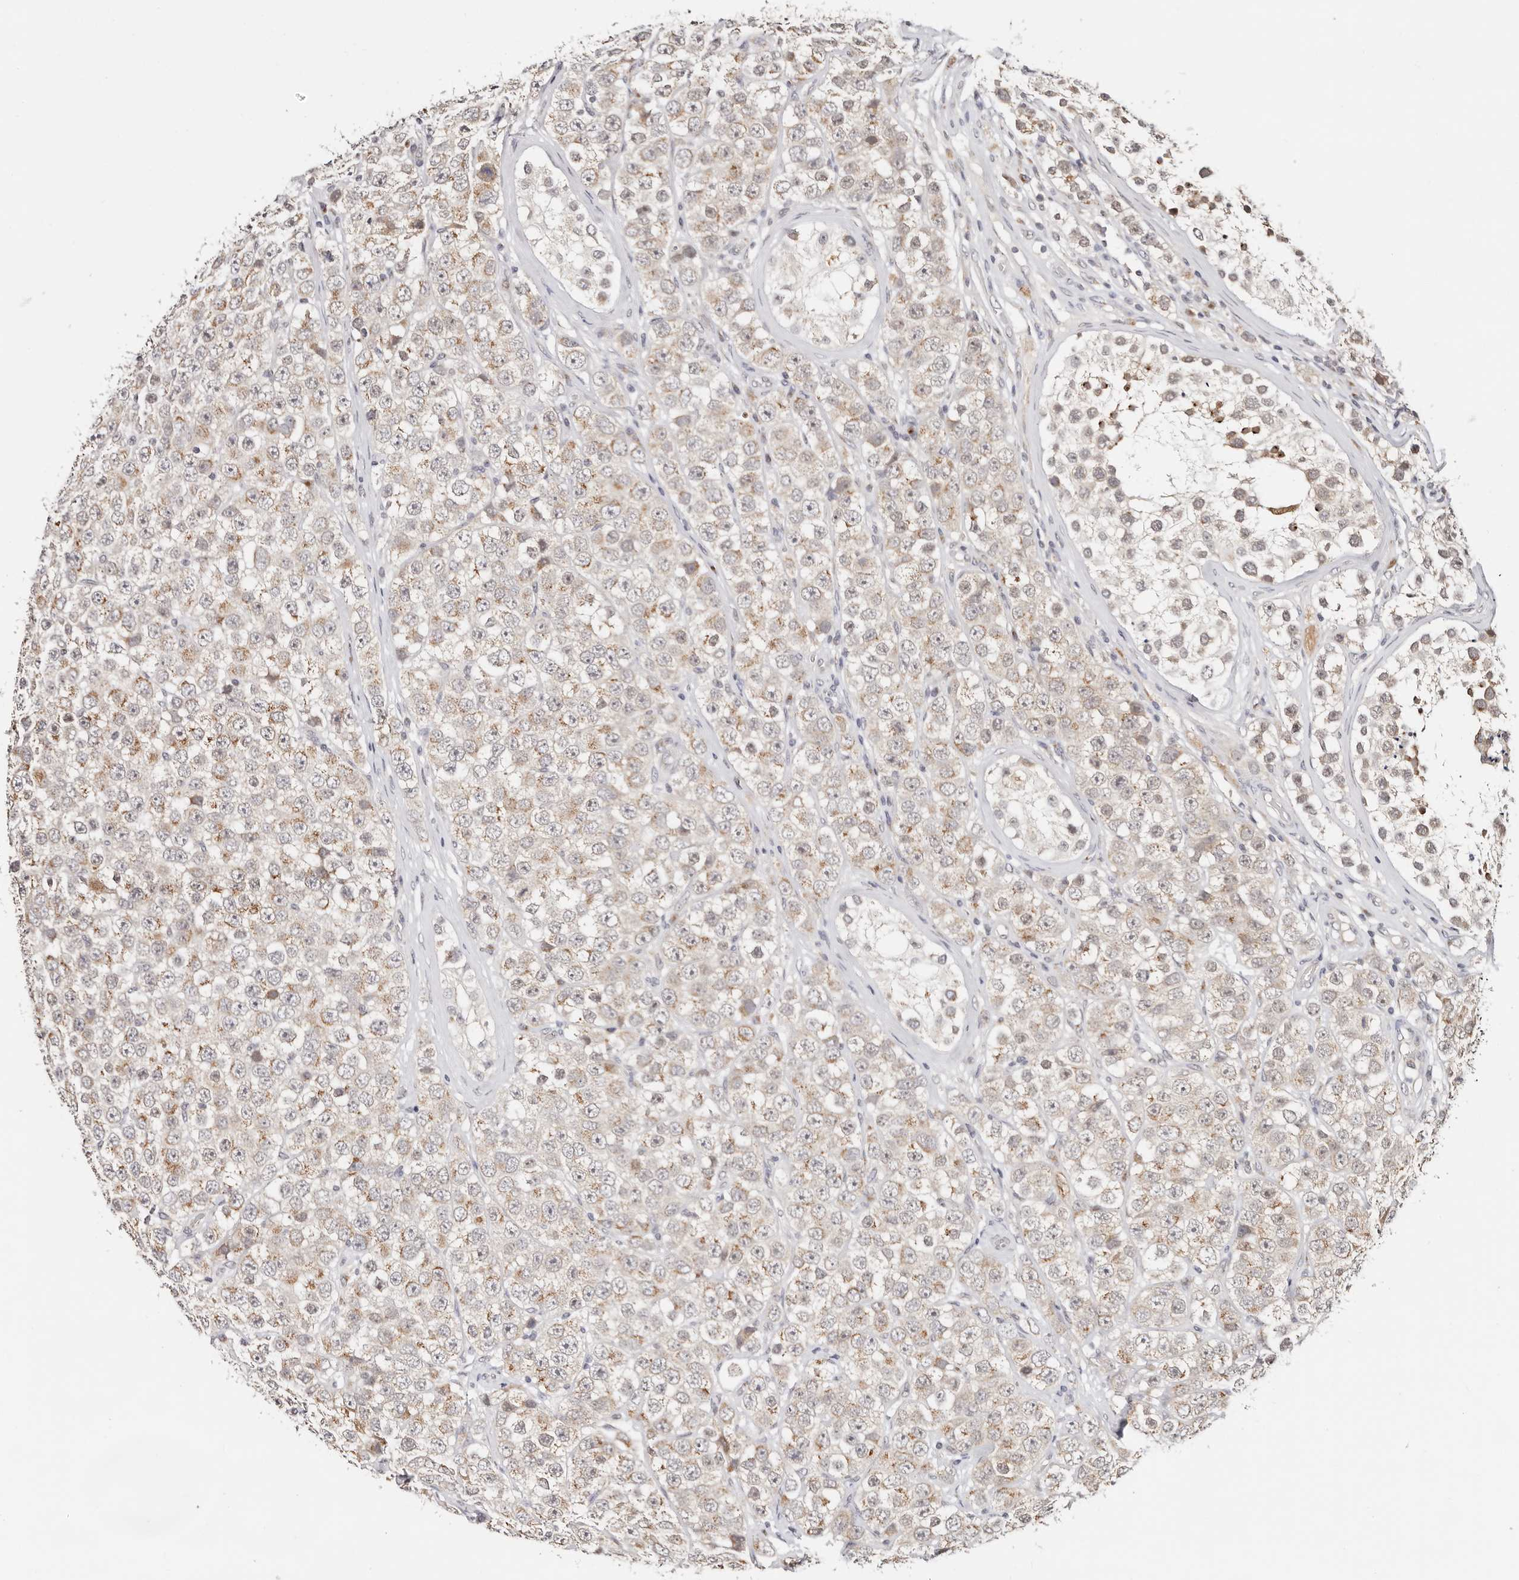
{"staining": {"intensity": "moderate", "quantity": ">75%", "location": "cytoplasmic/membranous"}, "tissue": "testis cancer", "cell_type": "Tumor cells", "image_type": "cancer", "snomed": [{"axis": "morphology", "description": "Seminoma, NOS"}, {"axis": "topography", "description": "Testis"}], "caption": "This is a histology image of IHC staining of seminoma (testis), which shows moderate staining in the cytoplasmic/membranous of tumor cells.", "gene": "VIPAS39", "patient": {"sex": "male", "age": 28}}